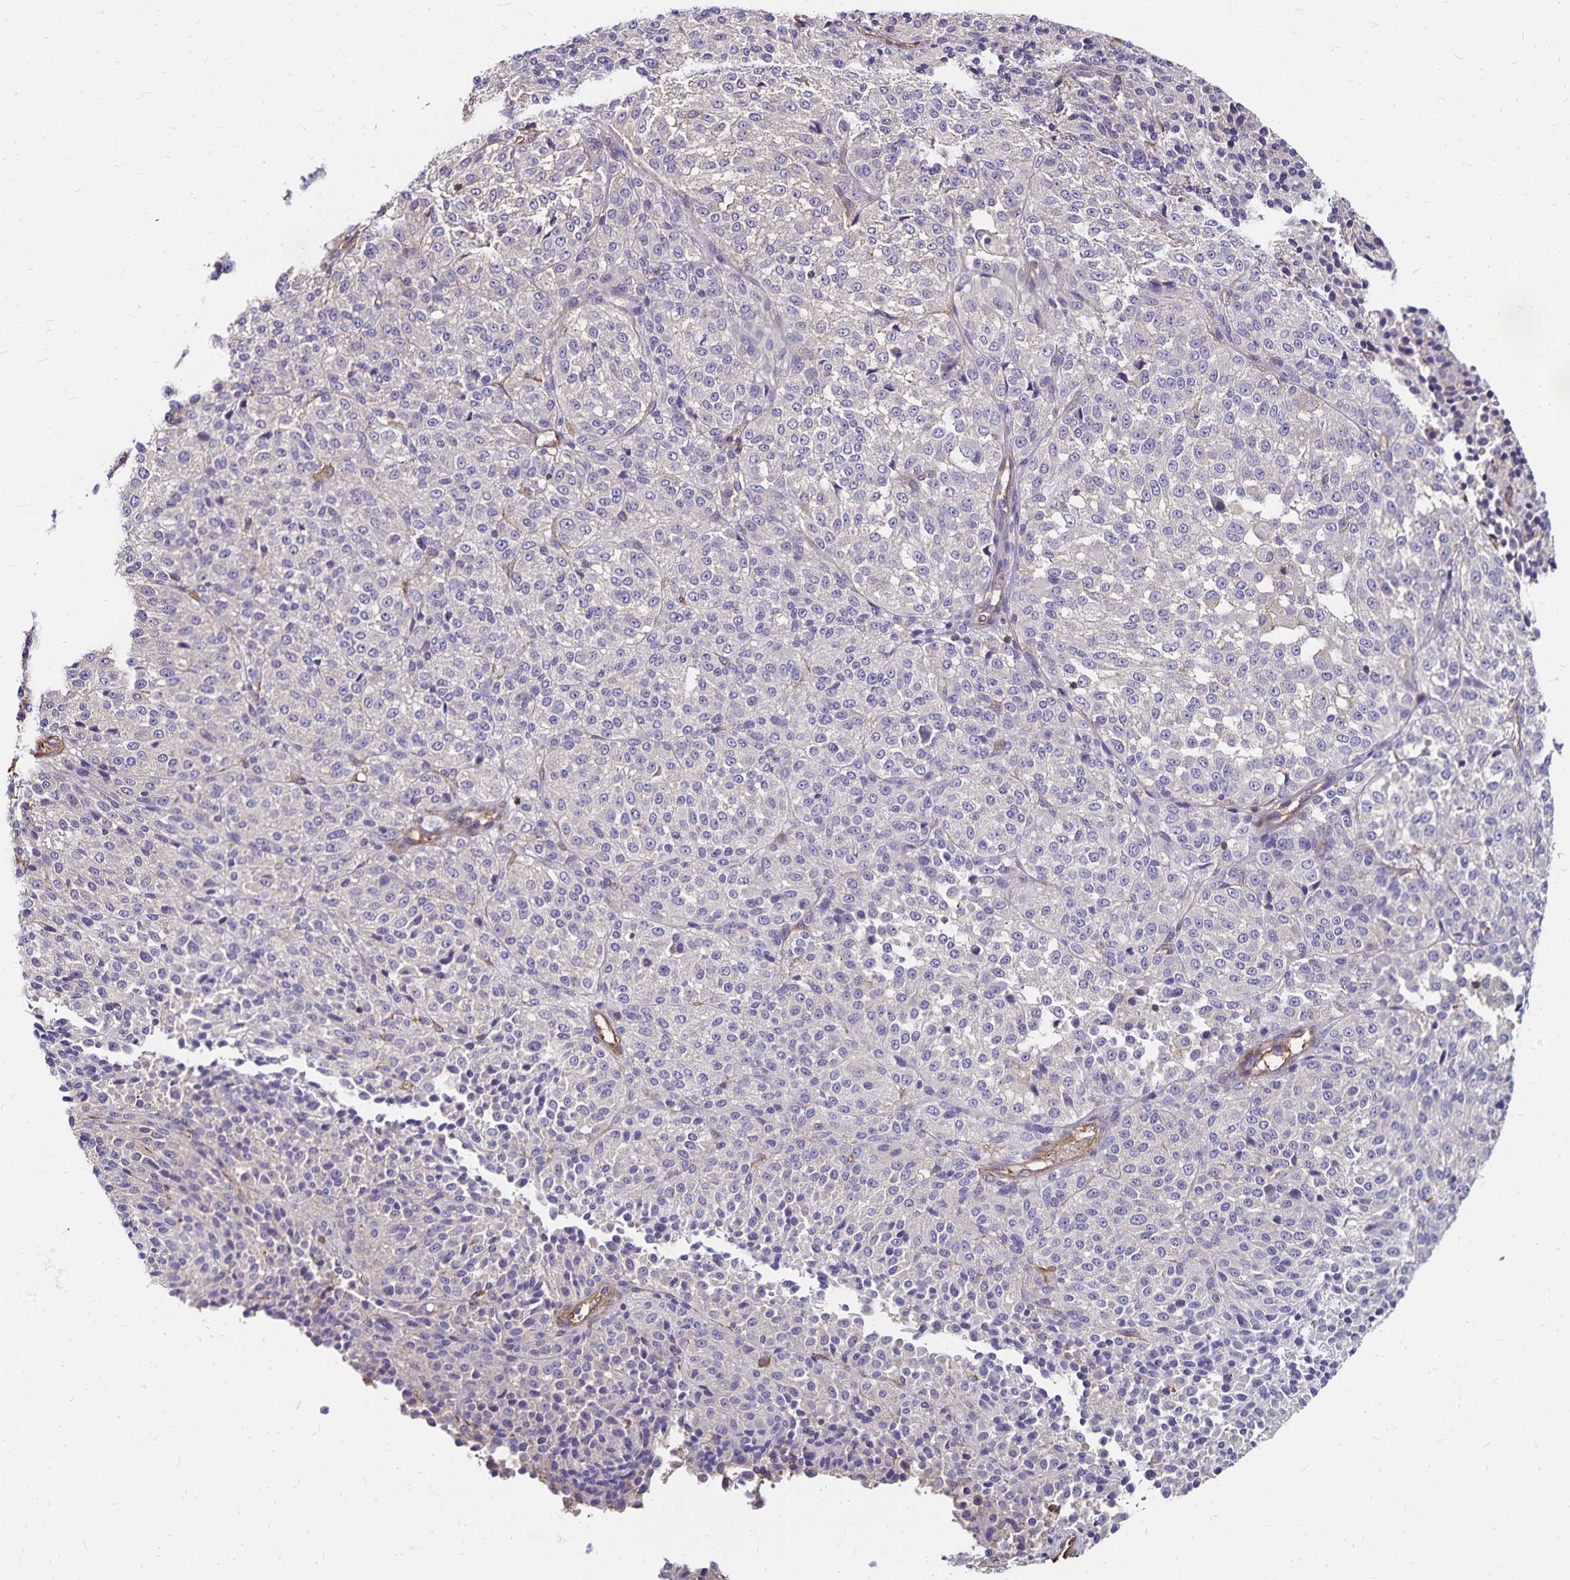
{"staining": {"intensity": "negative", "quantity": "none", "location": "none"}, "tissue": "melanoma", "cell_type": "Tumor cells", "image_type": "cancer", "snomed": [{"axis": "morphology", "description": "Malignant melanoma, Metastatic site"}, {"axis": "topography", "description": "Brain"}], "caption": "A high-resolution photomicrograph shows immunohistochemistry staining of melanoma, which reveals no significant positivity in tumor cells. (Brightfield microscopy of DAB immunohistochemistry (IHC) at high magnification).", "gene": "RPRML", "patient": {"sex": "female", "age": 56}}